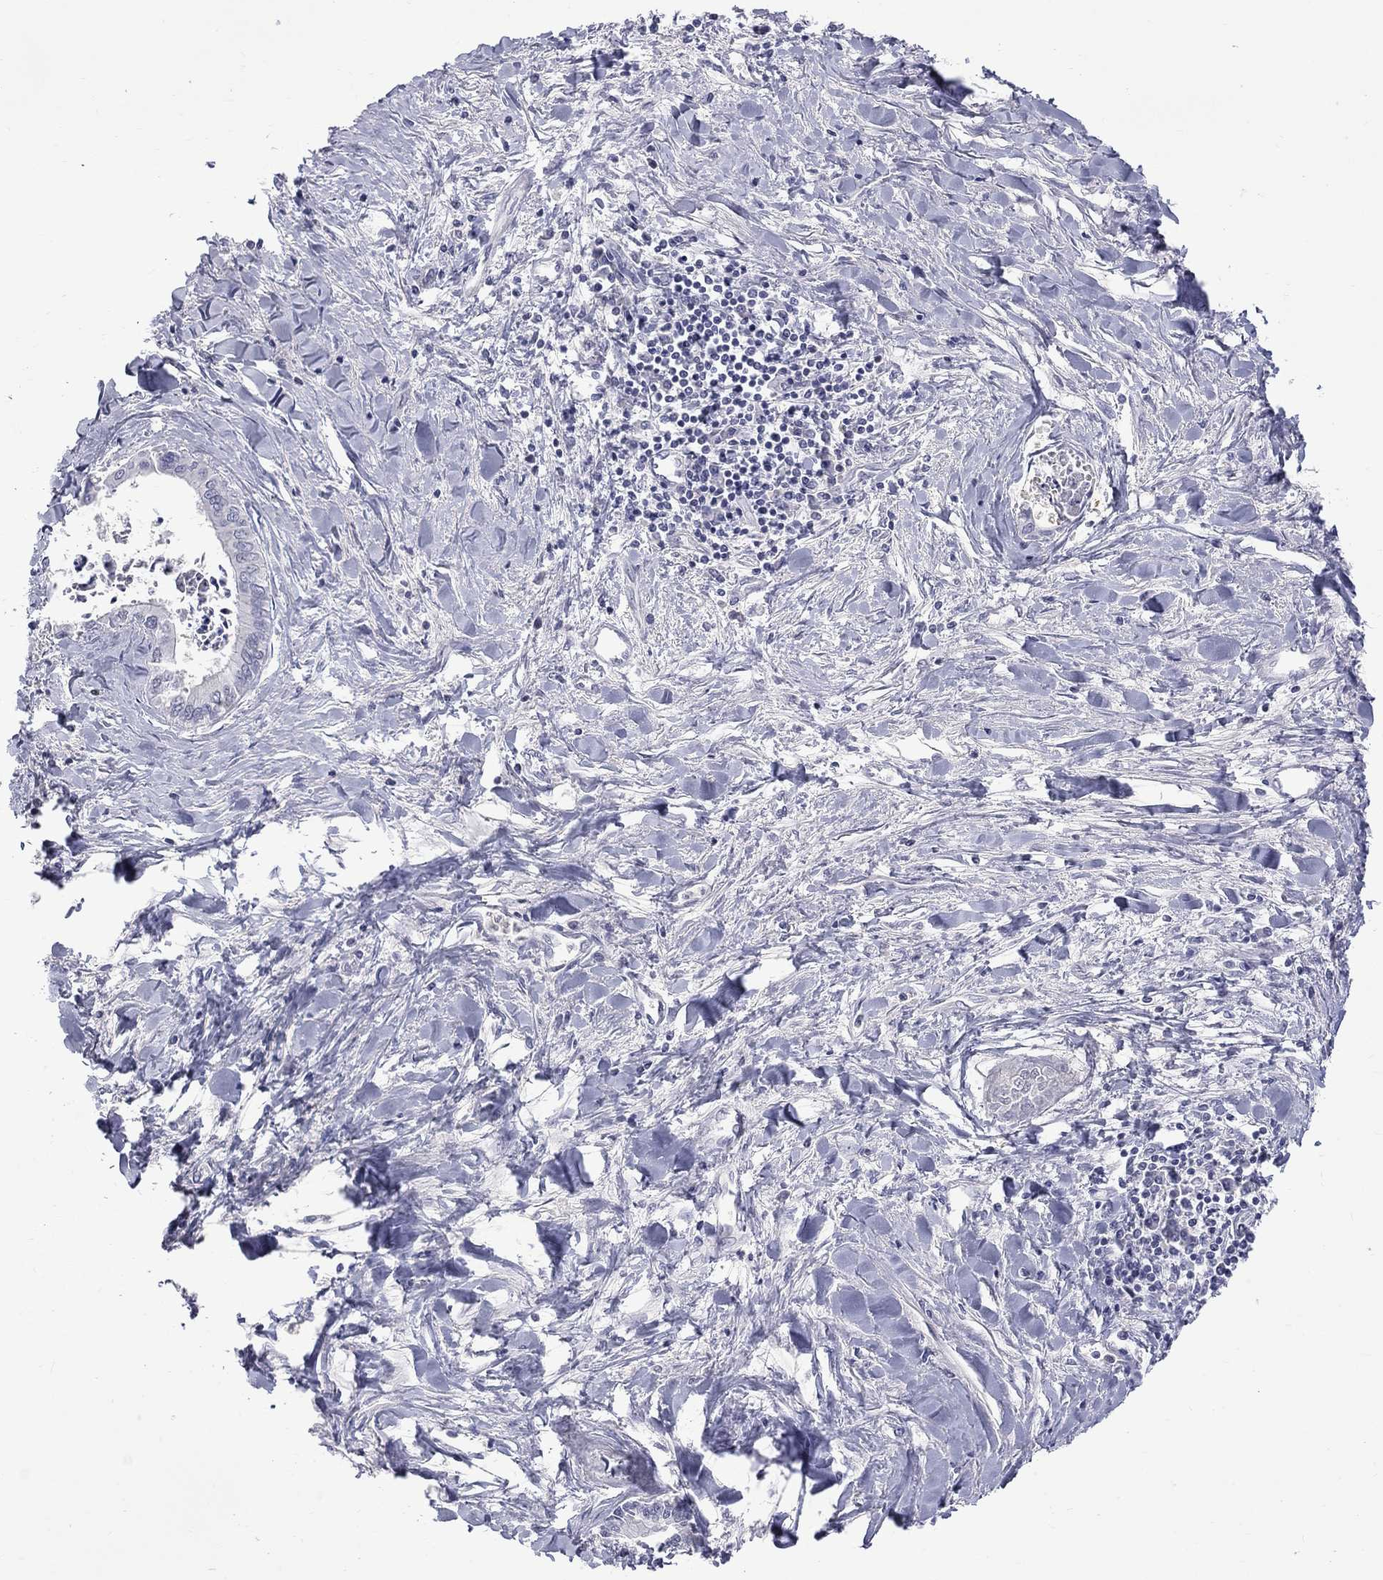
{"staining": {"intensity": "negative", "quantity": "none", "location": "none"}, "tissue": "liver cancer", "cell_type": "Tumor cells", "image_type": "cancer", "snomed": [{"axis": "morphology", "description": "Cholangiocarcinoma"}, {"axis": "topography", "description": "Liver"}], "caption": "There is no significant staining in tumor cells of liver cholangiocarcinoma. (DAB IHC visualized using brightfield microscopy, high magnification).", "gene": "HKDC1", "patient": {"sex": "male", "age": 66}}